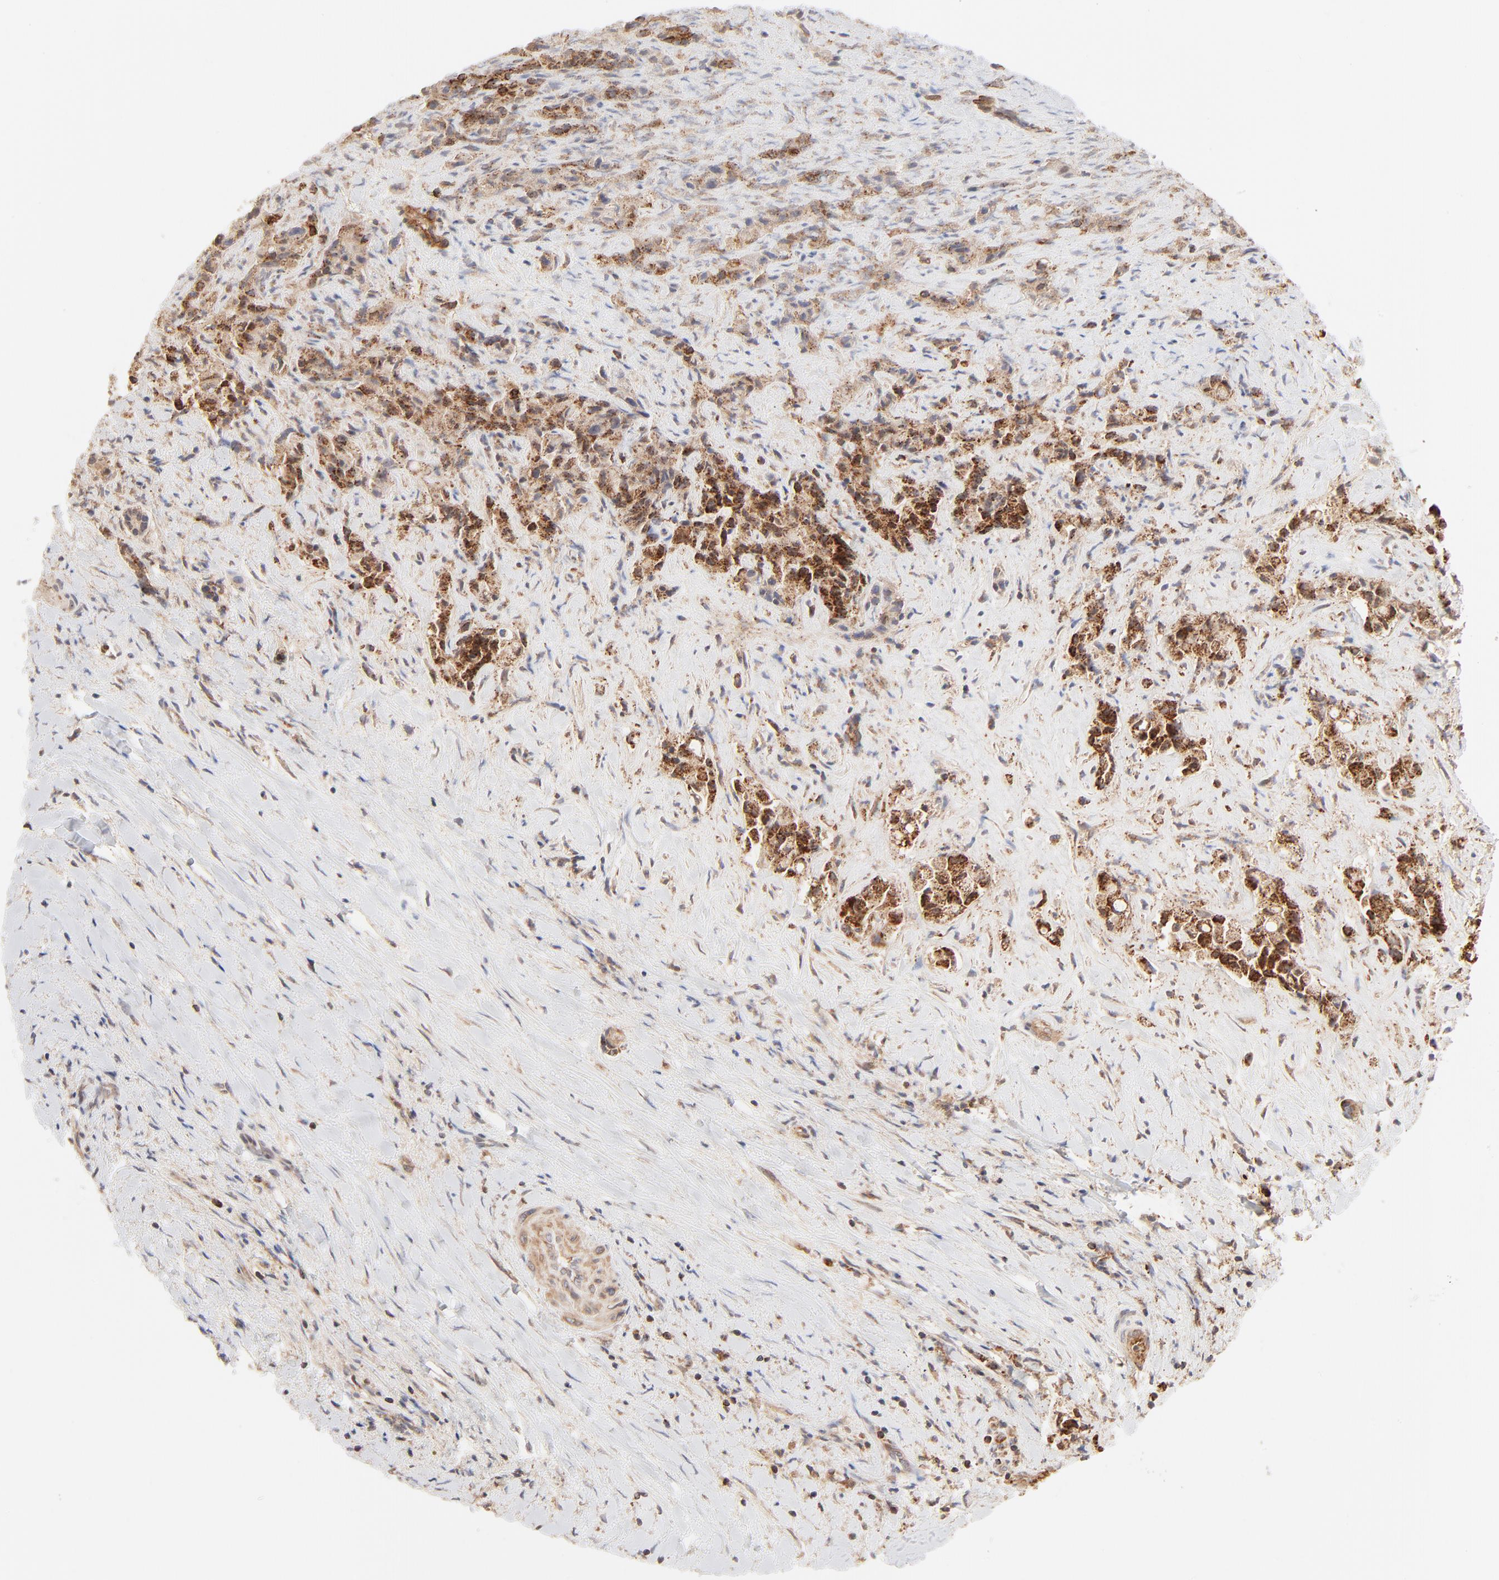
{"staining": {"intensity": "strong", "quantity": ">75%", "location": "cytoplasmic/membranous"}, "tissue": "liver cancer", "cell_type": "Tumor cells", "image_type": "cancer", "snomed": [{"axis": "morphology", "description": "Cholangiocarcinoma"}, {"axis": "topography", "description": "Liver"}], "caption": "Immunohistochemistry (IHC) micrograph of neoplastic tissue: cholangiocarcinoma (liver) stained using immunohistochemistry exhibits high levels of strong protein expression localized specifically in the cytoplasmic/membranous of tumor cells, appearing as a cytoplasmic/membranous brown color.", "gene": "CSPG4", "patient": {"sex": "male", "age": 57}}